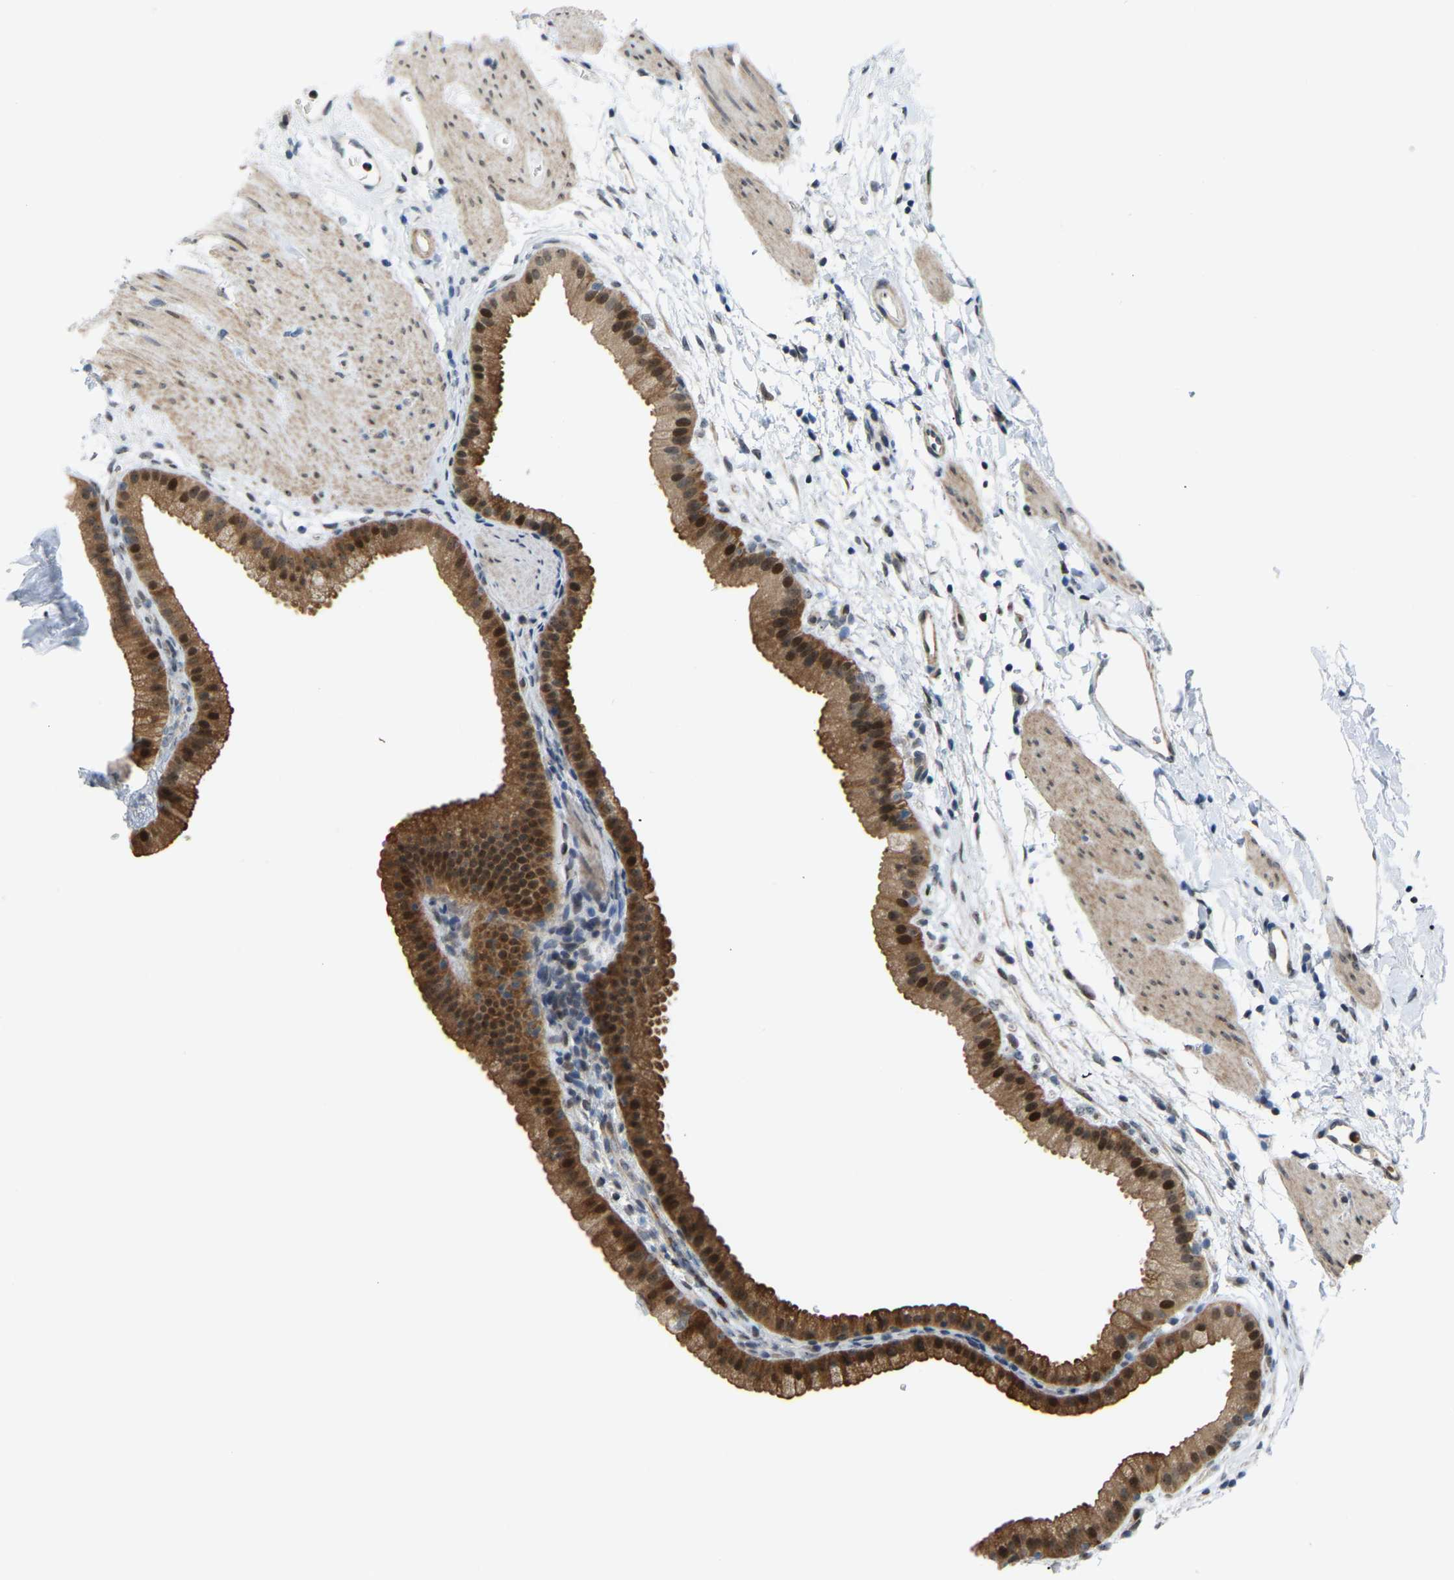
{"staining": {"intensity": "strong", "quantity": ">75%", "location": "cytoplasmic/membranous,nuclear"}, "tissue": "gallbladder", "cell_type": "Glandular cells", "image_type": "normal", "snomed": [{"axis": "morphology", "description": "Normal tissue, NOS"}, {"axis": "topography", "description": "Gallbladder"}], "caption": "Gallbladder stained for a protein (brown) displays strong cytoplasmic/membranous,nuclear positive positivity in about >75% of glandular cells.", "gene": "CROT", "patient": {"sex": "female", "age": 64}}